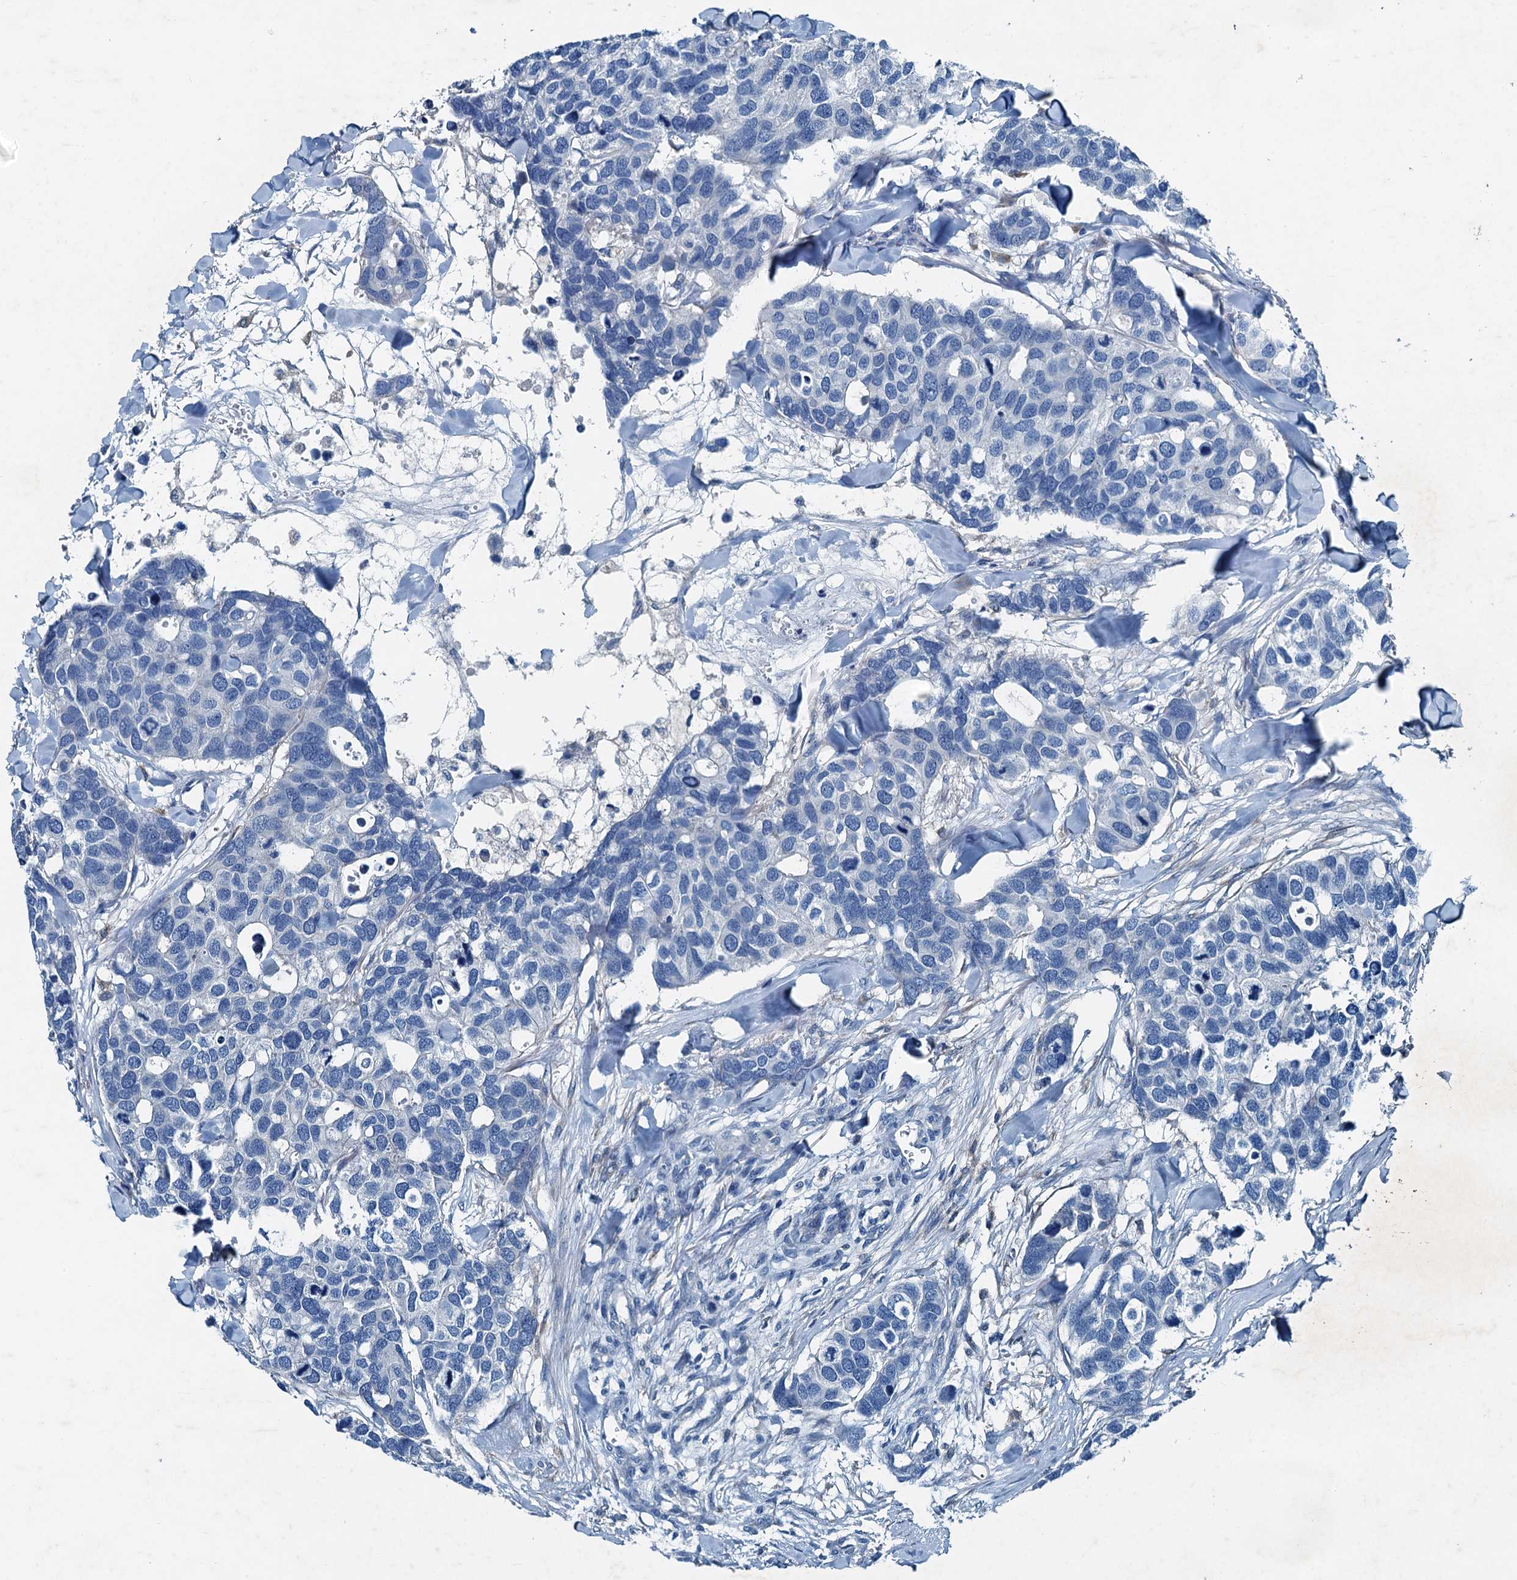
{"staining": {"intensity": "negative", "quantity": "none", "location": "none"}, "tissue": "breast cancer", "cell_type": "Tumor cells", "image_type": "cancer", "snomed": [{"axis": "morphology", "description": "Duct carcinoma"}, {"axis": "topography", "description": "Breast"}], "caption": "Breast cancer (intraductal carcinoma) stained for a protein using immunohistochemistry displays no positivity tumor cells.", "gene": "RAB3IL1", "patient": {"sex": "female", "age": 83}}